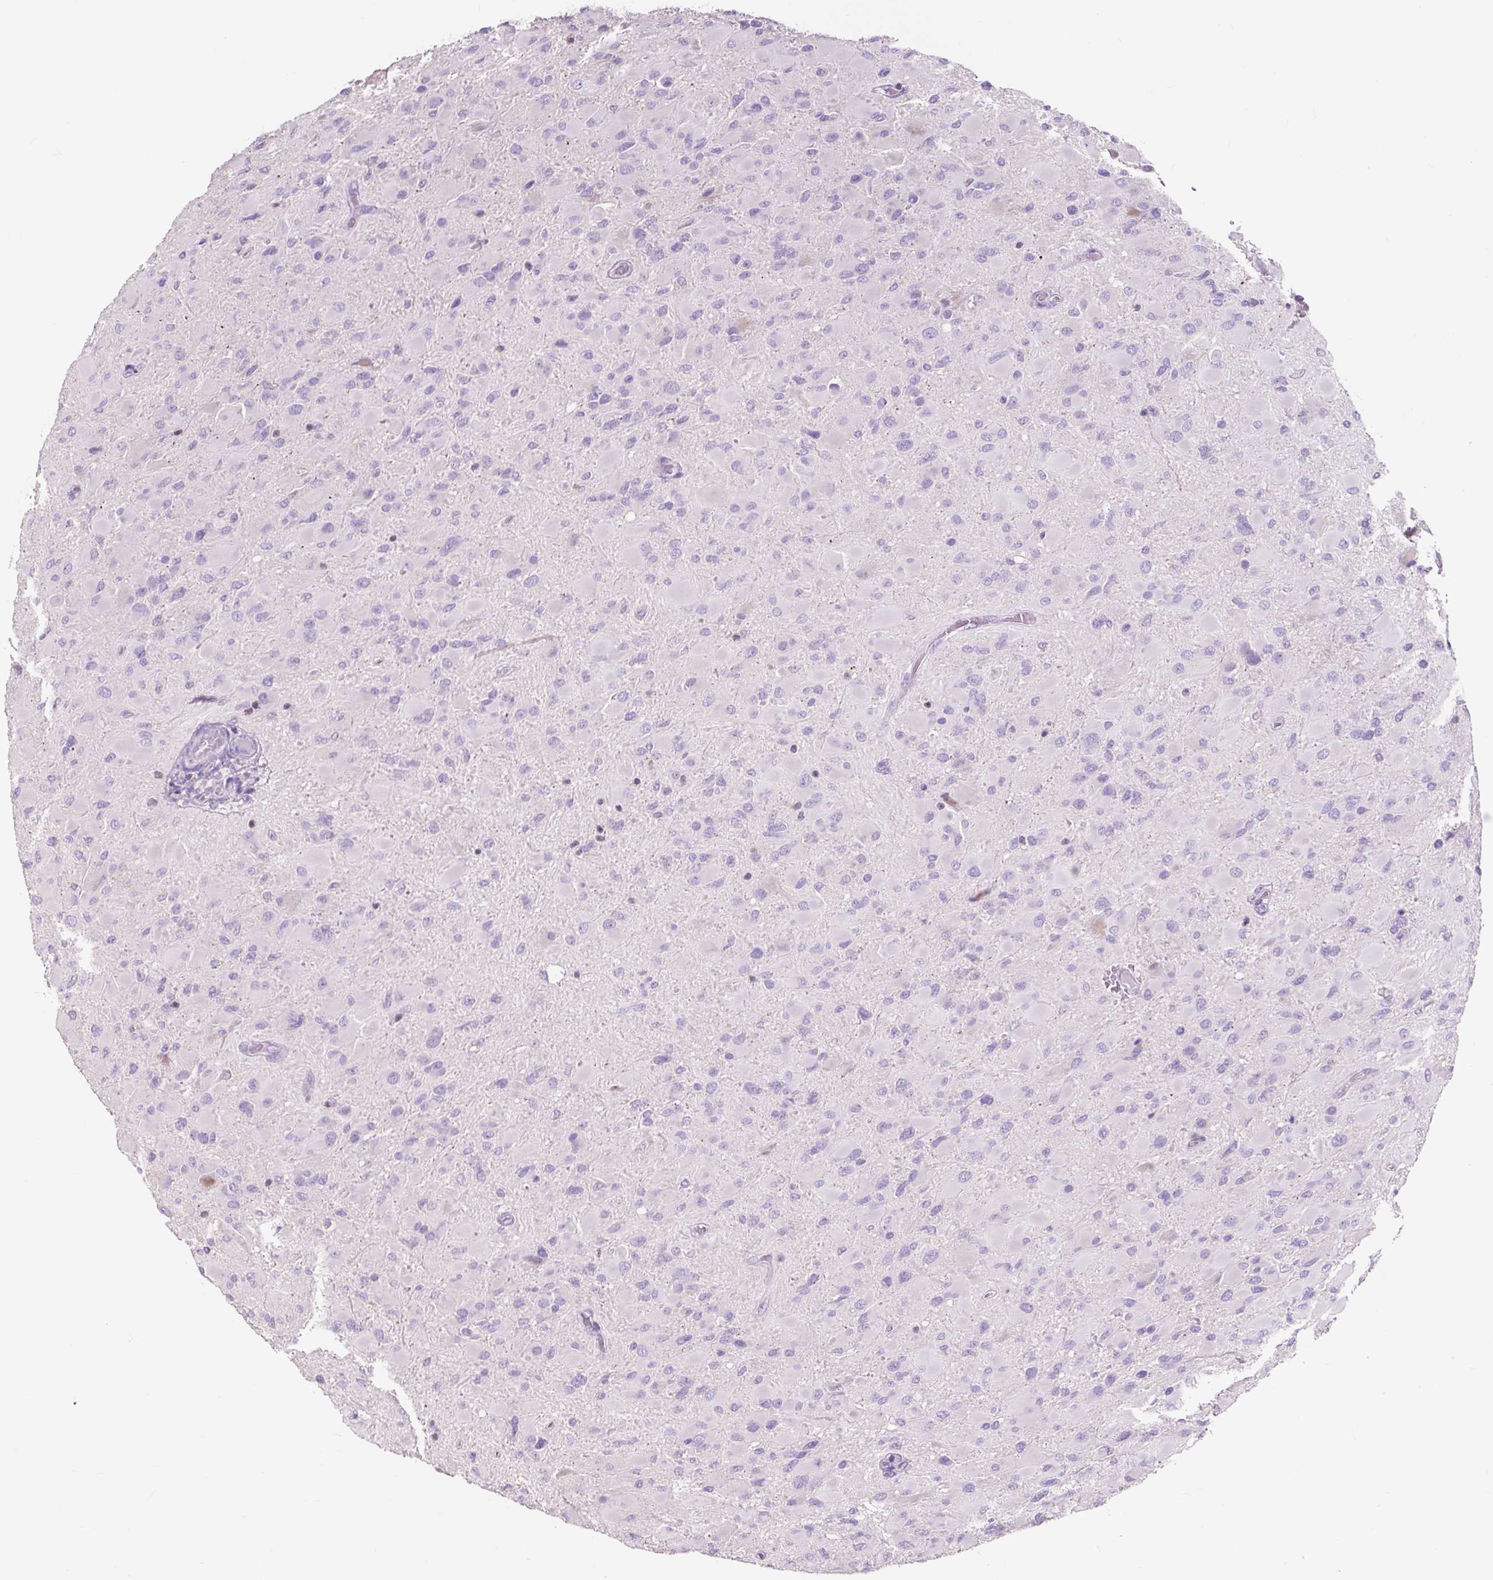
{"staining": {"intensity": "negative", "quantity": "none", "location": "none"}, "tissue": "glioma", "cell_type": "Tumor cells", "image_type": "cancer", "snomed": [{"axis": "morphology", "description": "Glioma, malignant, High grade"}, {"axis": "topography", "description": "Cerebral cortex"}], "caption": "This is an IHC image of malignant glioma (high-grade). There is no staining in tumor cells.", "gene": "OR10A7", "patient": {"sex": "female", "age": 36}}